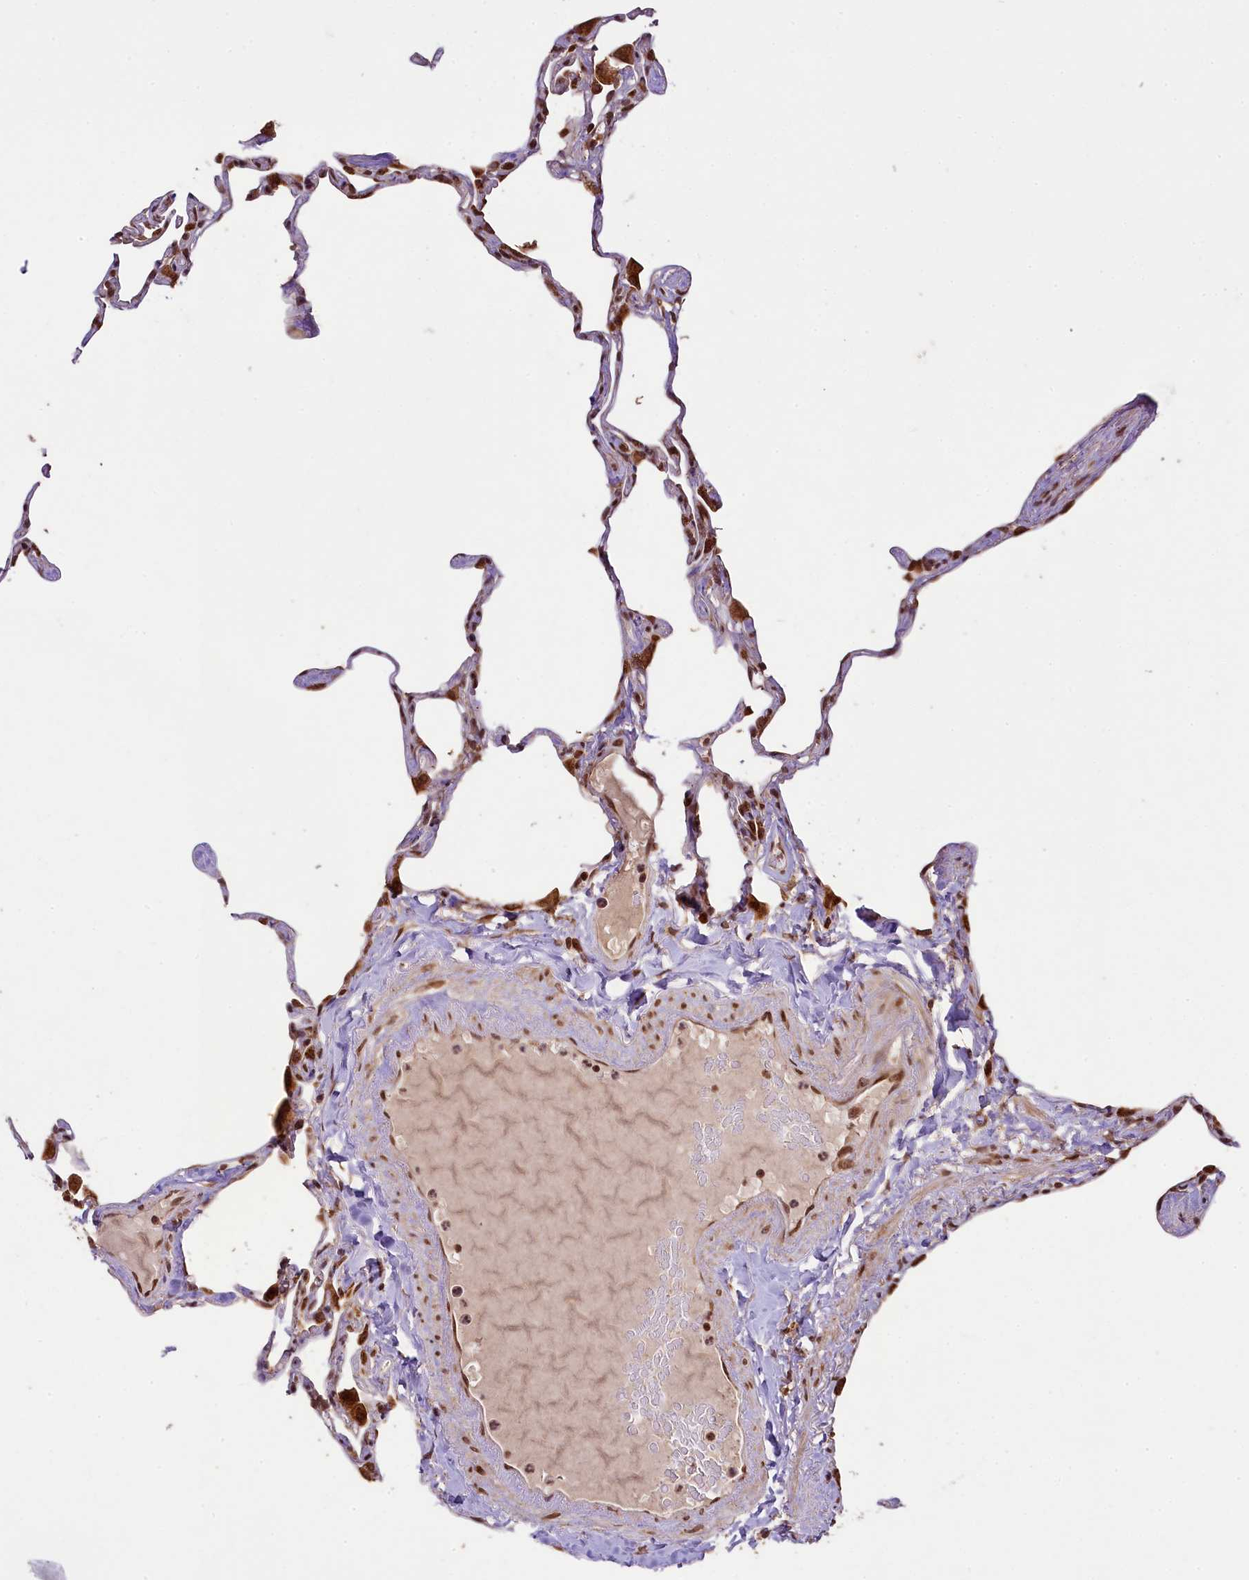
{"staining": {"intensity": "moderate", "quantity": "25%-75%", "location": "cytoplasmic/membranous"}, "tissue": "lung", "cell_type": "Alveolar cells", "image_type": "normal", "snomed": [{"axis": "morphology", "description": "Normal tissue, NOS"}, {"axis": "topography", "description": "Lung"}], "caption": "Lung stained with immunohistochemistry (IHC) displays moderate cytoplasmic/membranous positivity in about 25%-75% of alveolar cells. The staining was performed using DAB (3,3'-diaminobenzidine), with brown indicating positive protein expression. Nuclei are stained blue with hematoxylin.", "gene": "LARP4", "patient": {"sex": "male", "age": 65}}